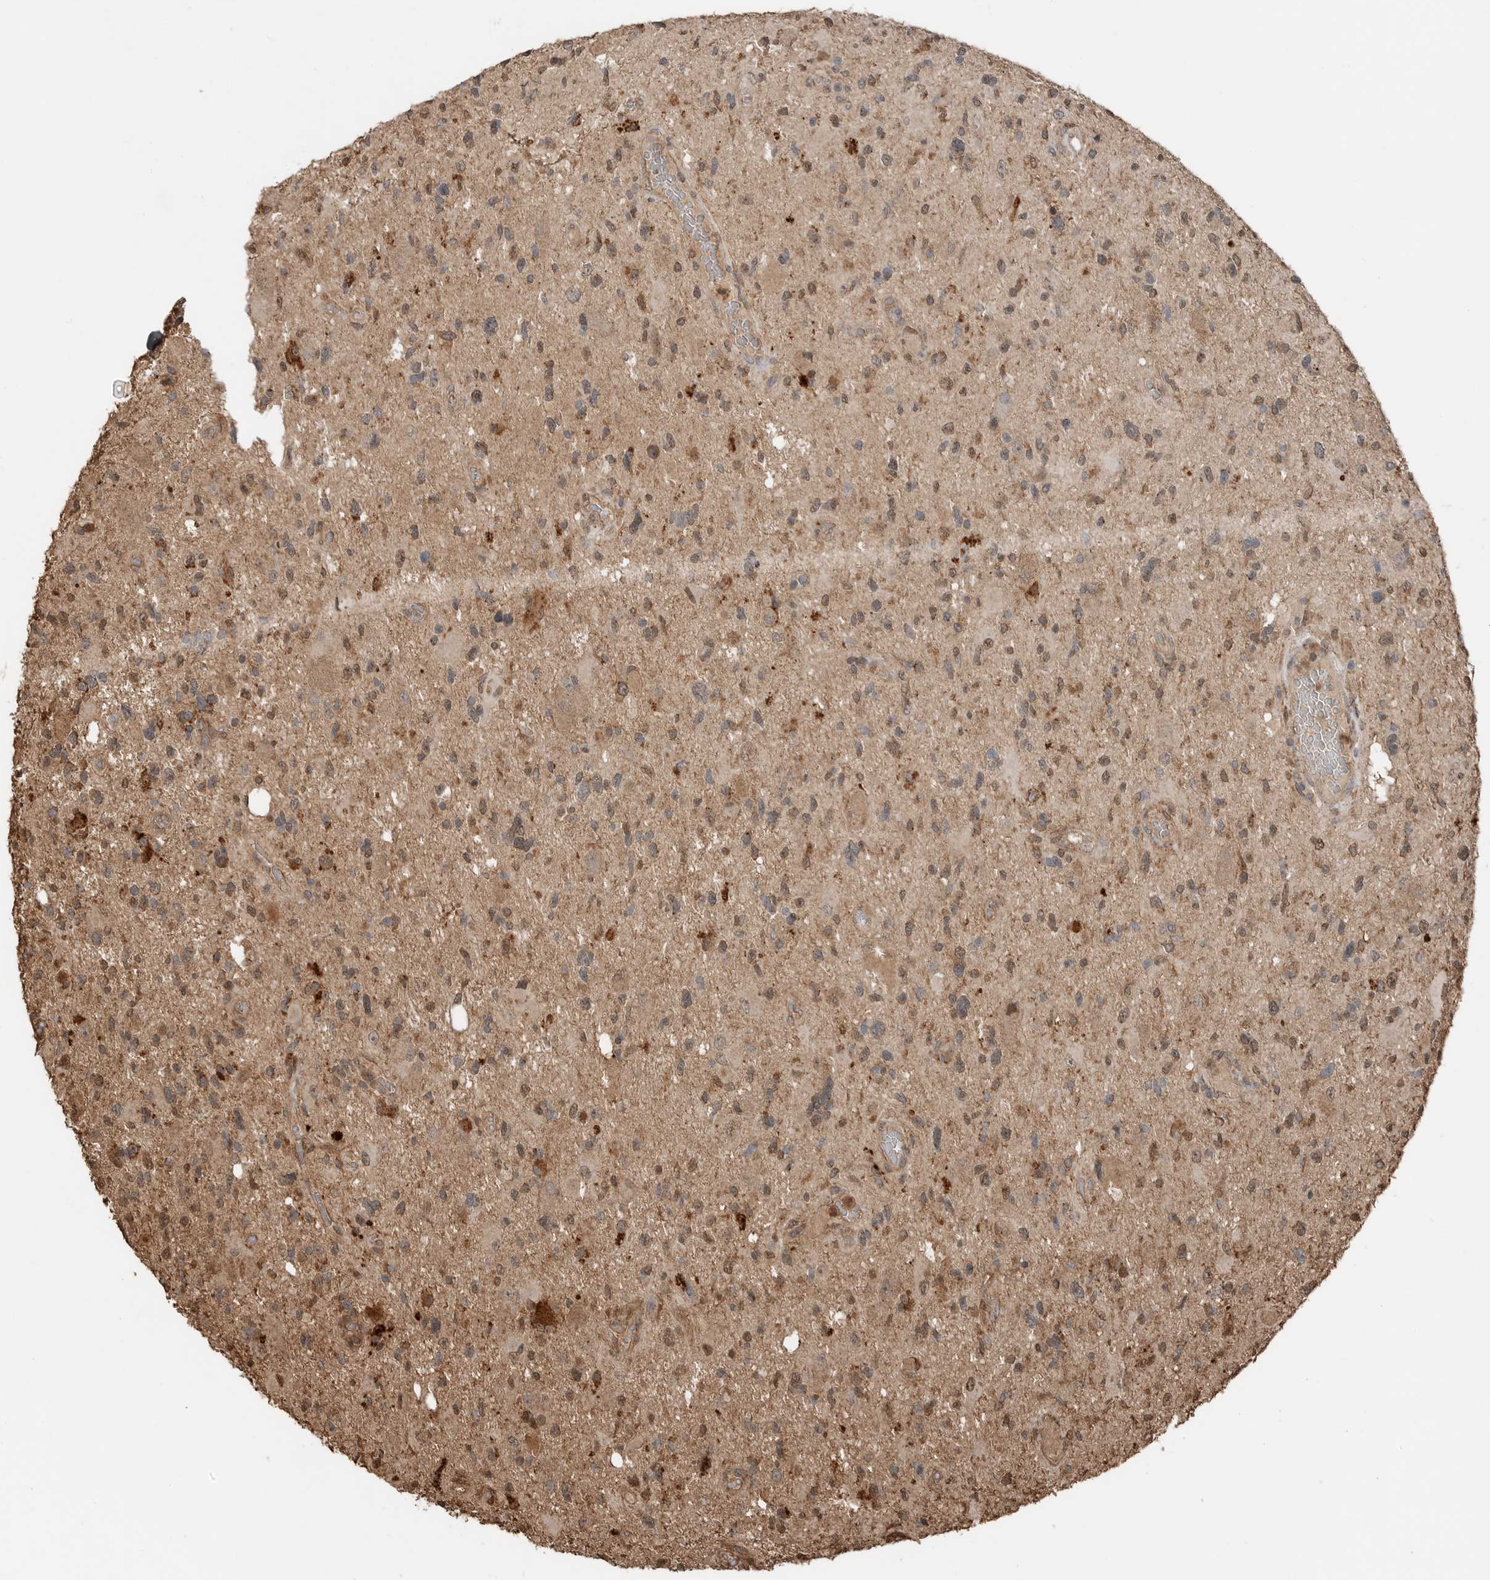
{"staining": {"intensity": "moderate", "quantity": ">75%", "location": "cytoplasmic/membranous,nuclear"}, "tissue": "glioma", "cell_type": "Tumor cells", "image_type": "cancer", "snomed": [{"axis": "morphology", "description": "Glioma, malignant, High grade"}, {"axis": "topography", "description": "Brain"}], "caption": "There is medium levels of moderate cytoplasmic/membranous and nuclear positivity in tumor cells of malignant glioma (high-grade), as demonstrated by immunohistochemical staining (brown color).", "gene": "BLZF1", "patient": {"sex": "male", "age": 33}}